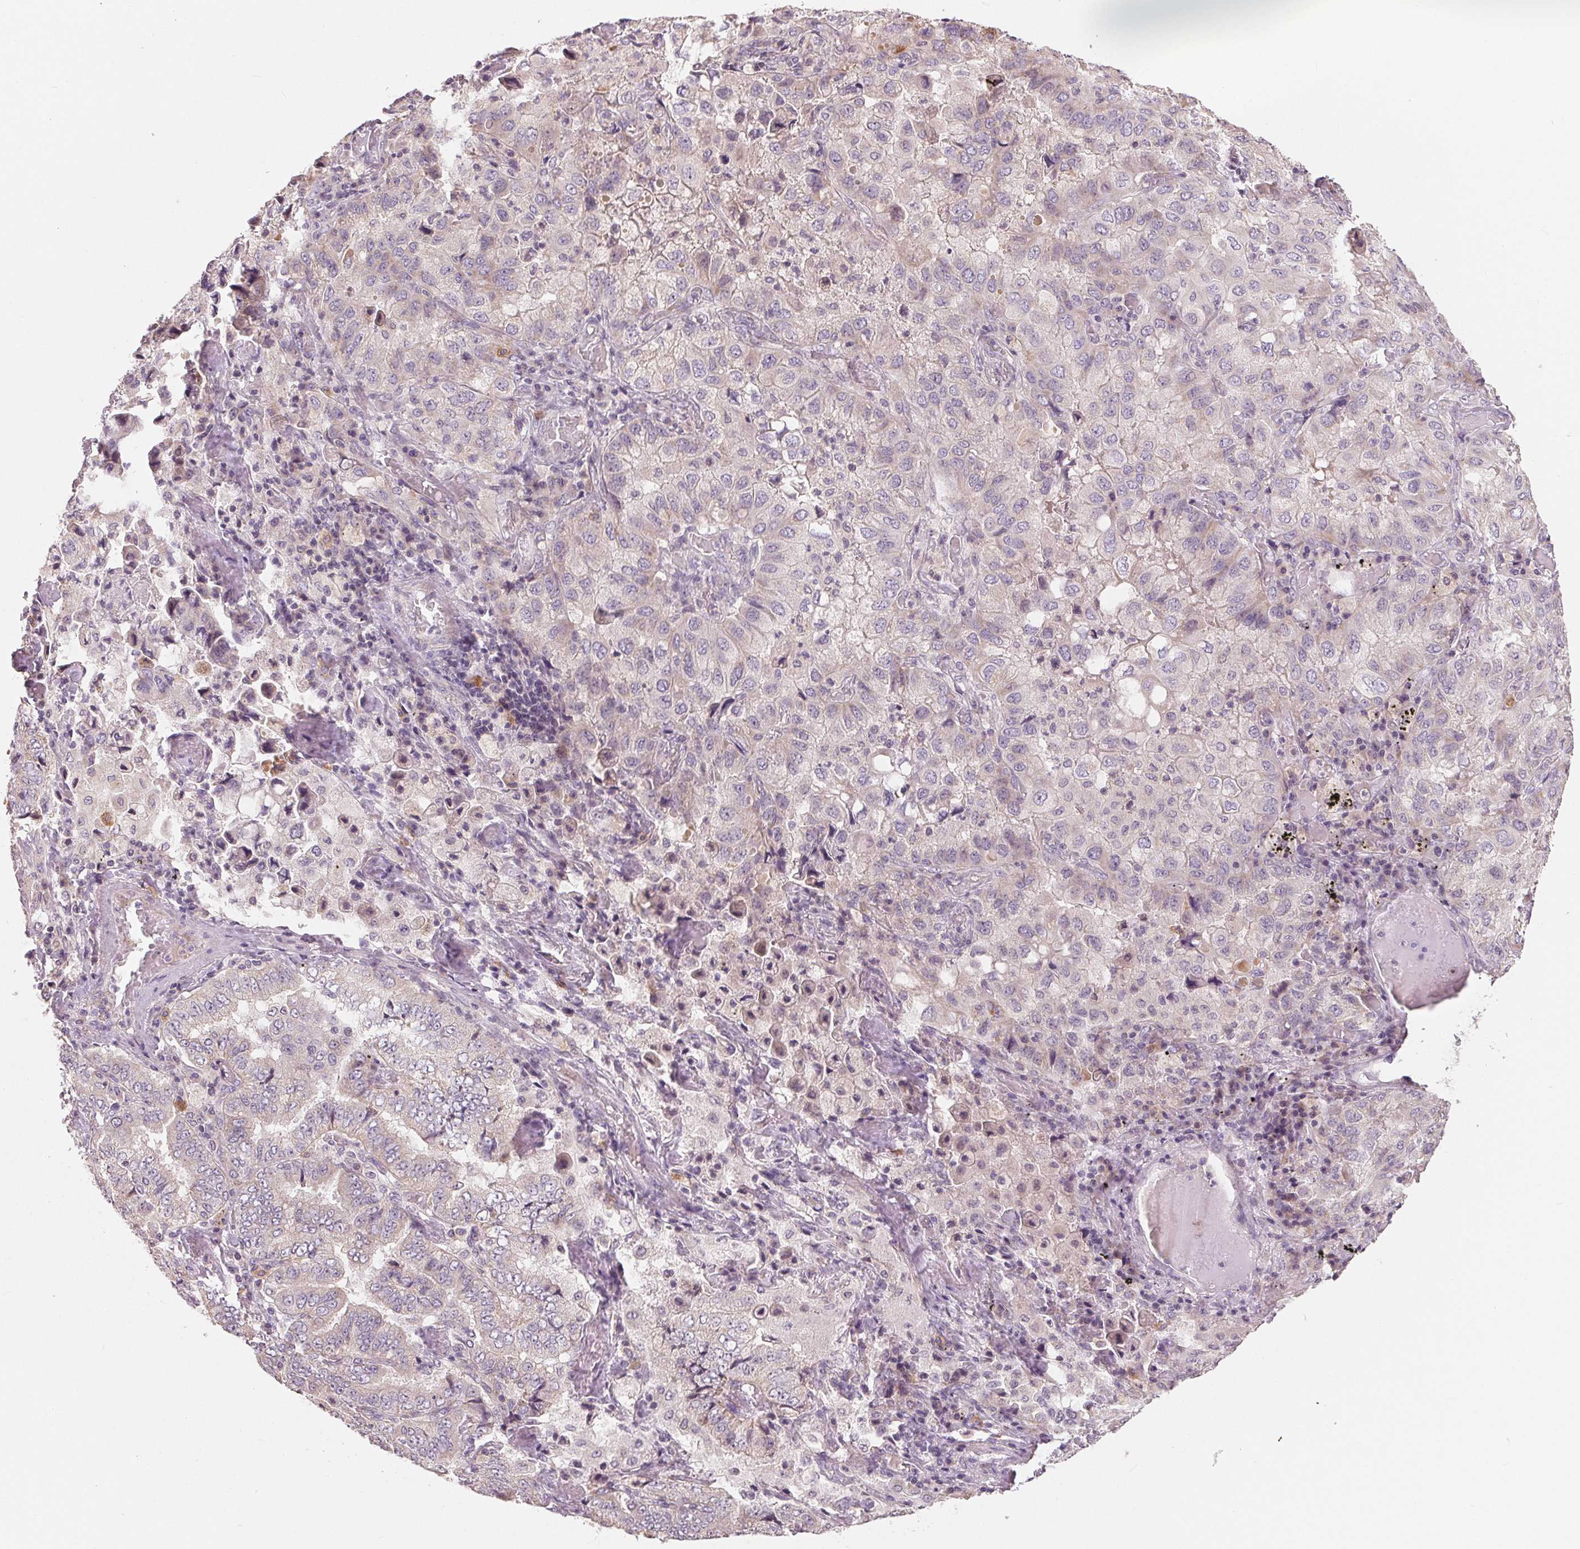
{"staining": {"intensity": "negative", "quantity": "none", "location": "none"}, "tissue": "lung cancer", "cell_type": "Tumor cells", "image_type": "cancer", "snomed": [{"axis": "morphology", "description": "Aneuploidy"}, {"axis": "morphology", "description": "Adenocarcinoma, NOS"}, {"axis": "morphology", "description": "Adenocarcinoma, metastatic, NOS"}, {"axis": "topography", "description": "Lymph node"}, {"axis": "topography", "description": "Lung"}], "caption": "A high-resolution photomicrograph shows immunohistochemistry staining of adenocarcinoma (lung), which reveals no significant staining in tumor cells.", "gene": "AQP8", "patient": {"sex": "female", "age": 48}}